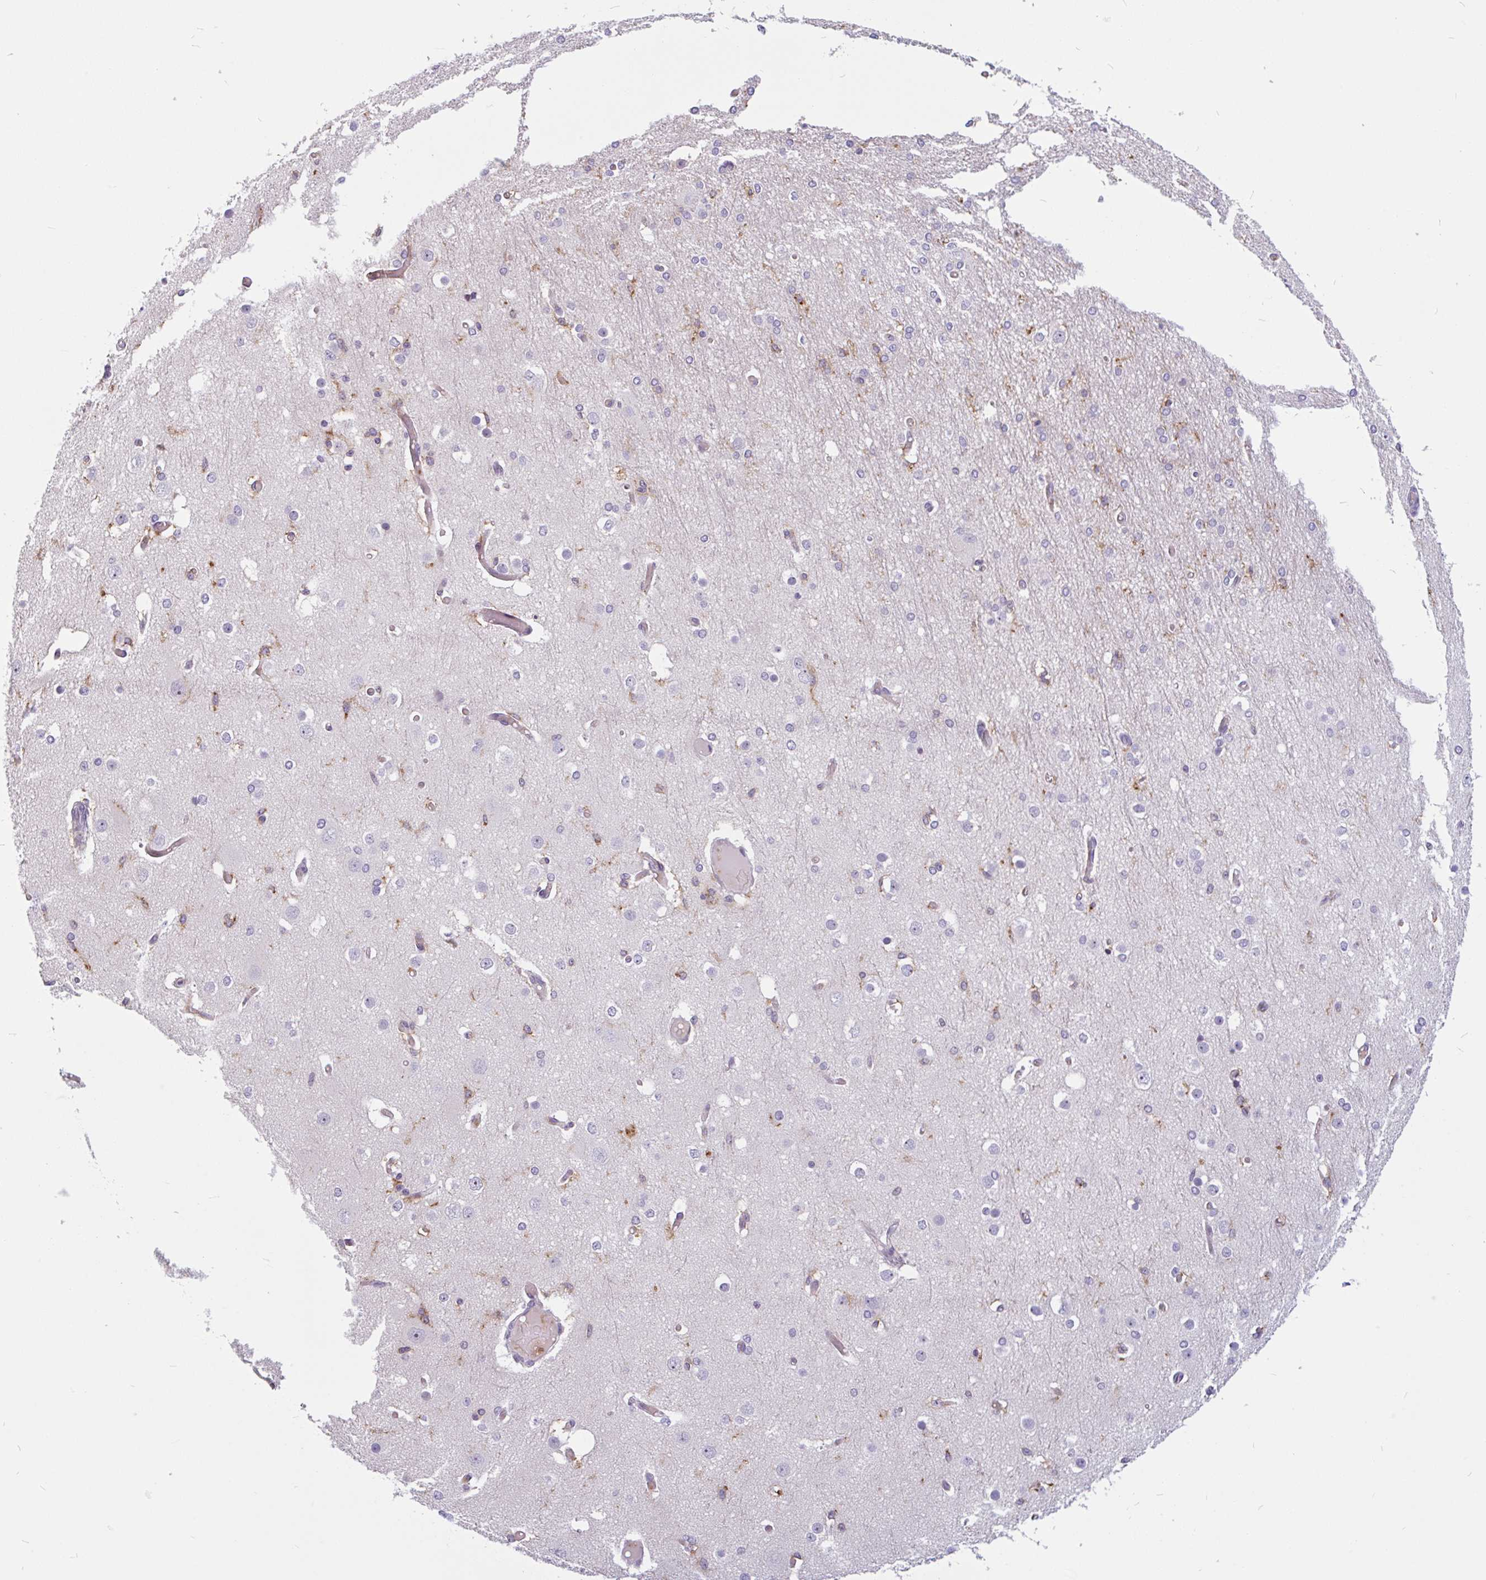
{"staining": {"intensity": "negative", "quantity": "none", "location": "none"}, "tissue": "cerebral cortex", "cell_type": "Endothelial cells", "image_type": "normal", "snomed": [{"axis": "morphology", "description": "Normal tissue, NOS"}, {"axis": "morphology", "description": "Inflammation, NOS"}, {"axis": "topography", "description": "Cerebral cortex"}], "caption": "Benign cerebral cortex was stained to show a protein in brown. There is no significant positivity in endothelial cells. (Stains: DAB IHC with hematoxylin counter stain, Microscopy: brightfield microscopy at high magnification).", "gene": "TMEM119", "patient": {"sex": "male", "age": 6}}